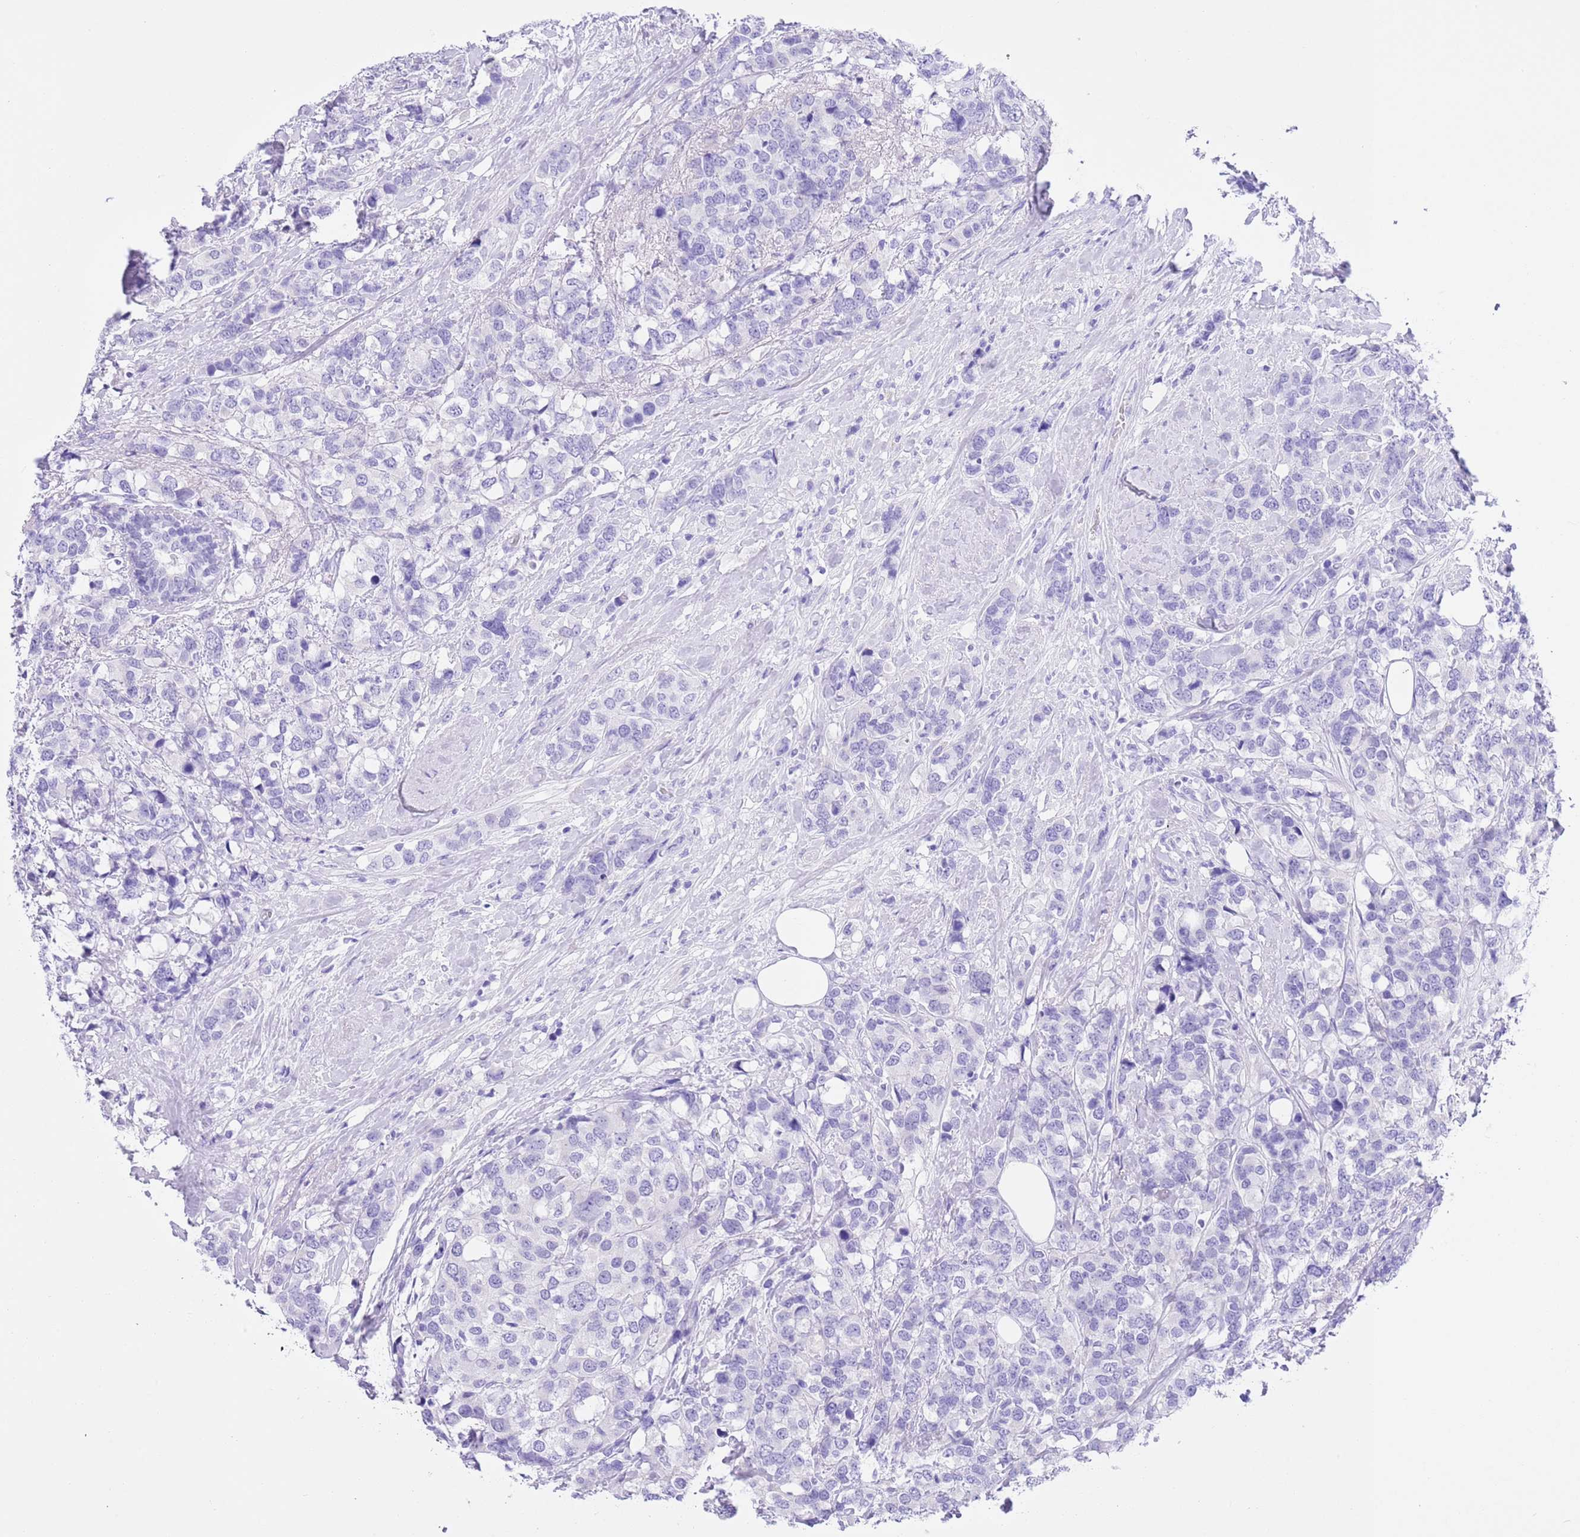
{"staining": {"intensity": "negative", "quantity": "none", "location": "none"}, "tissue": "breast cancer", "cell_type": "Tumor cells", "image_type": "cancer", "snomed": [{"axis": "morphology", "description": "Lobular carcinoma"}, {"axis": "topography", "description": "Breast"}], "caption": "Micrograph shows no protein expression in tumor cells of breast lobular carcinoma tissue. The staining is performed using DAB (3,3'-diaminobenzidine) brown chromogen with nuclei counter-stained in using hematoxylin.", "gene": "TMEM185B", "patient": {"sex": "female", "age": 59}}